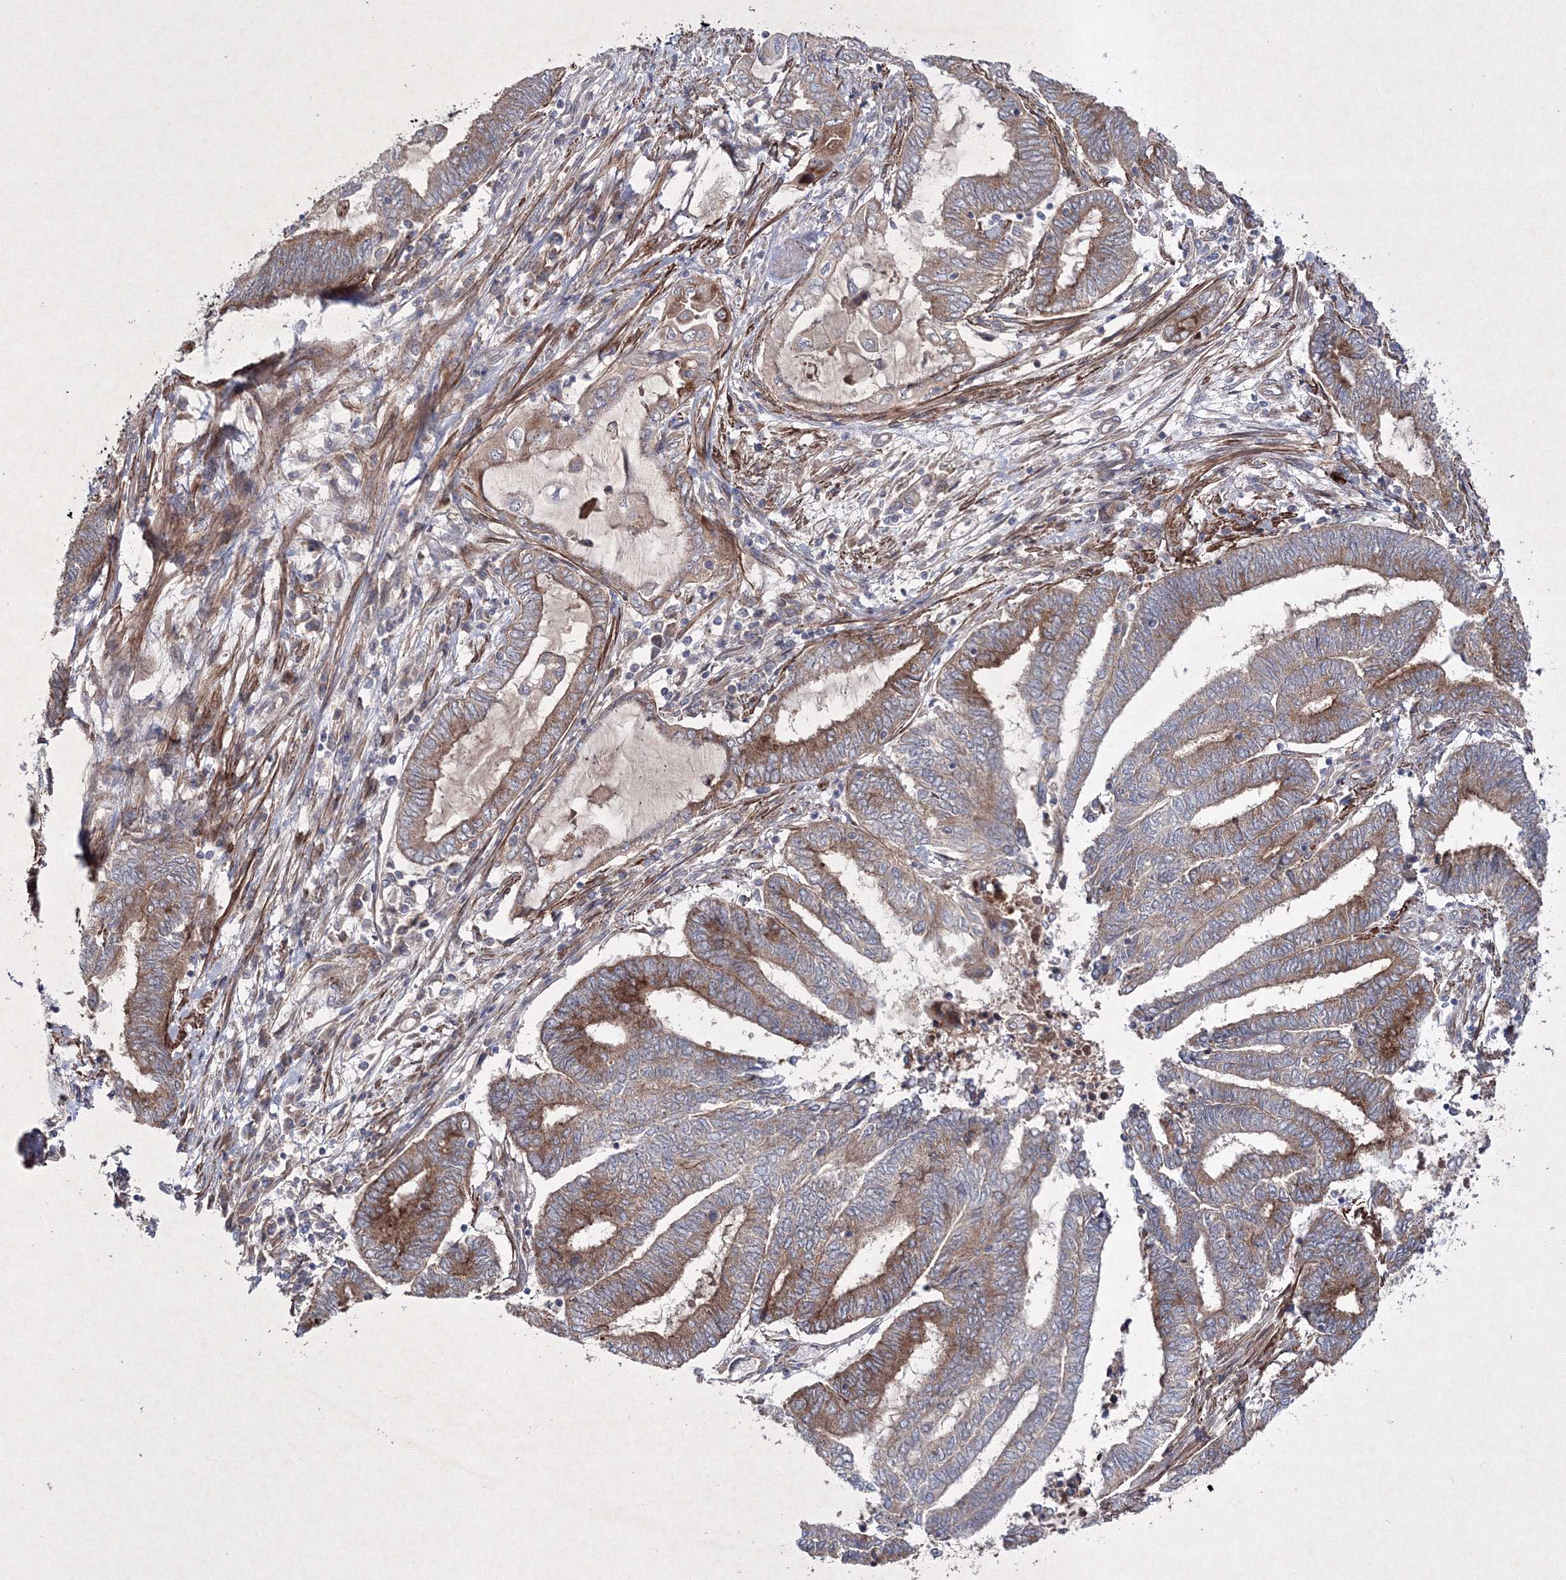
{"staining": {"intensity": "moderate", "quantity": ">75%", "location": "cytoplasmic/membranous"}, "tissue": "endometrial cancer", "cell_type": "Tumor cells", "image_type": "cancer", "snomed": [{"axis": "morphology", "description": "Adenocarcinoma, NOS"}, {"axis": "topography", "description": "Uterus"}, {"axis": "topography", "description": "Endometrium"}], "caption": "A medium amount of moderate cytoplasmic/membranous positivity is present in approximately >75% of tumor cells in endometrial cancer tissue. The staining was performed using DAB (3,3'-diaminobenzidine), with brown indicating positive protein expression. Nuclei are stained blue with hematoxylin.", "gene": "GFM1", "patient": {"sex": "female", "age": 70}}